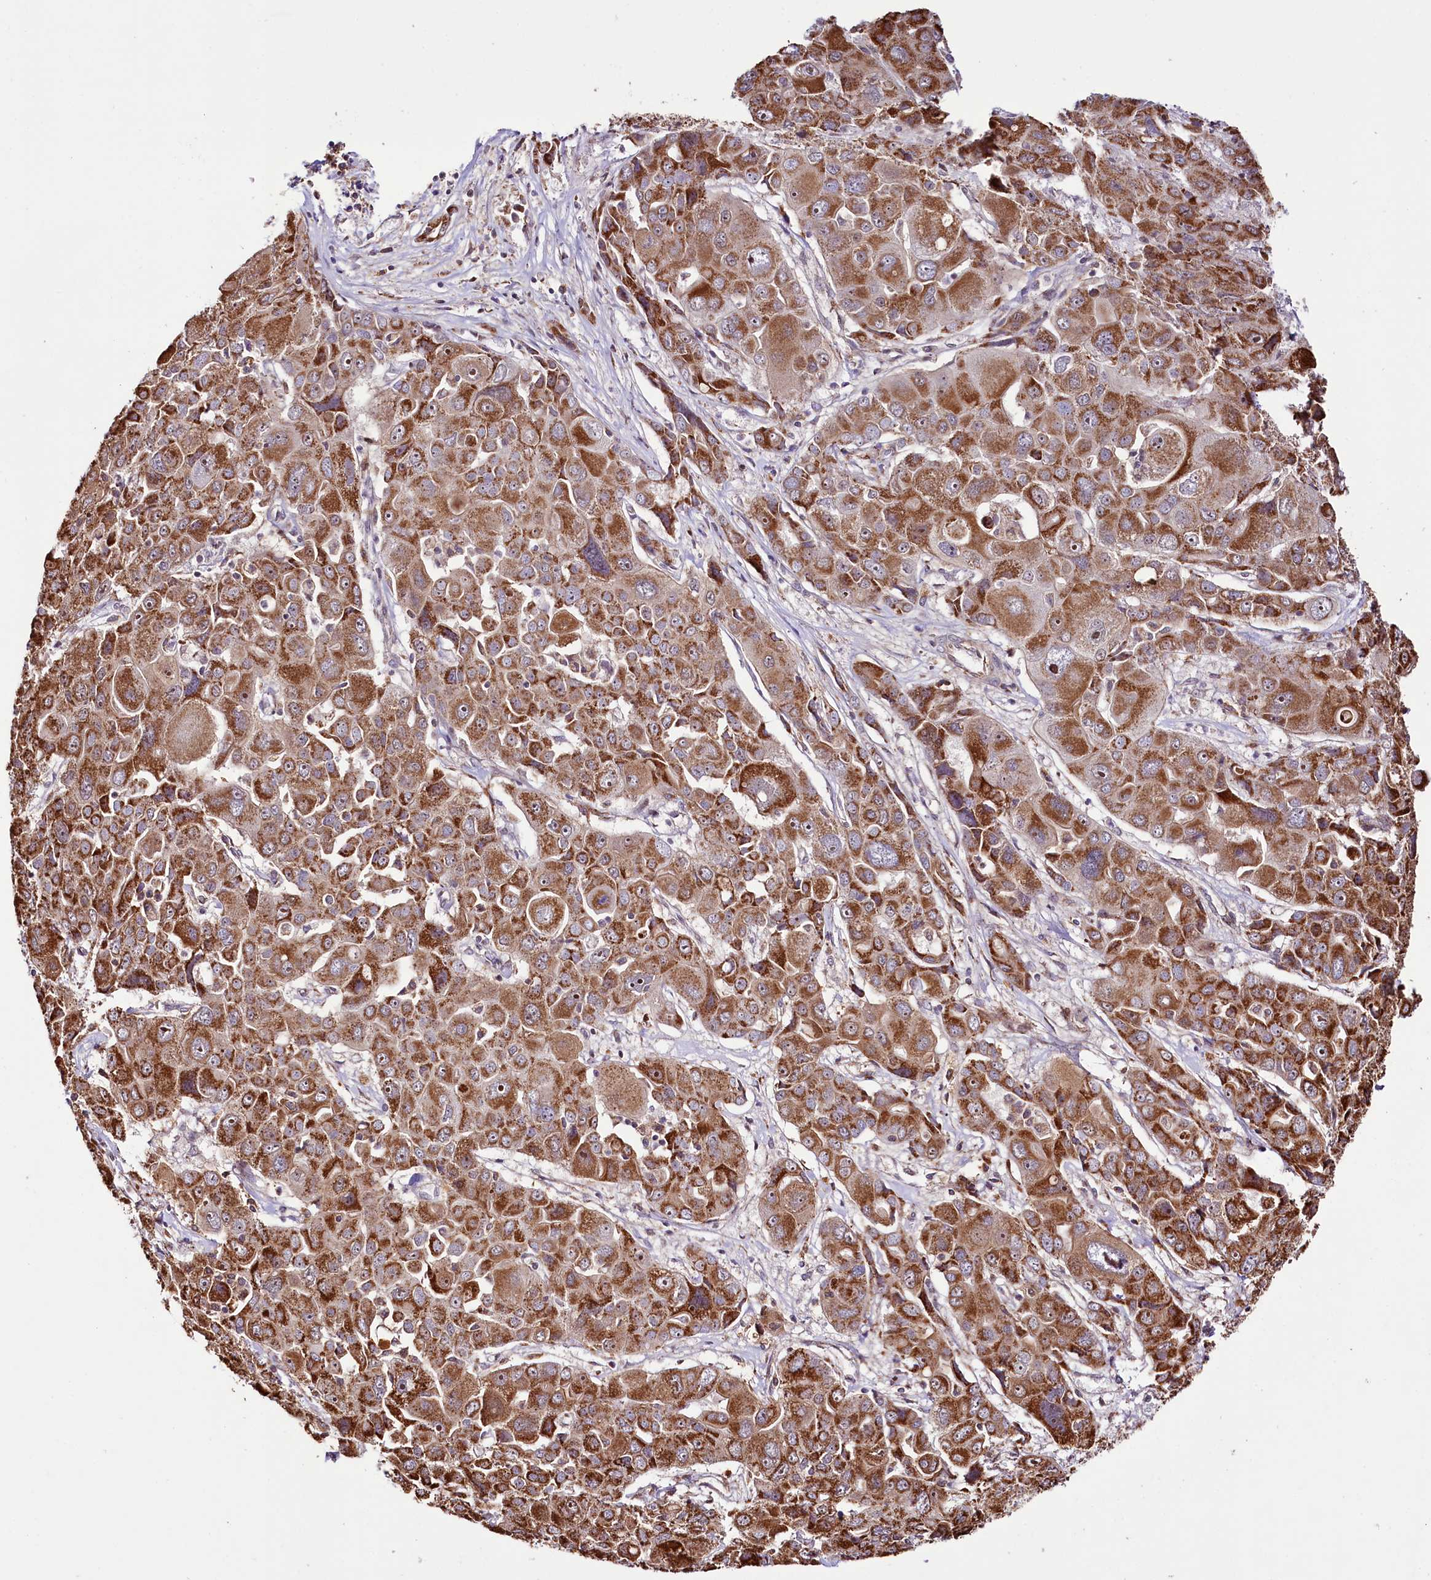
{"staining": {"intensity": "moderate", "quantity": ">75%", "location": "cytoplasmic/membranous"}, "tissue": "liver cancer", "cell_type": "Tumor cells", "image_type": "cancer", "snomed": [{"axis": "morphology", "description": "Cholangiocarcinoma"}, {"axis": "topography", "description": "Liver"}], "caption": "Immunohistochemical staining of liver cancer exhibits moderate cytoplasmic/membranous protein expression in about >75% of tumor cells.", "gene": "ST7", "patient": {"sex": "male", "age": 67}}